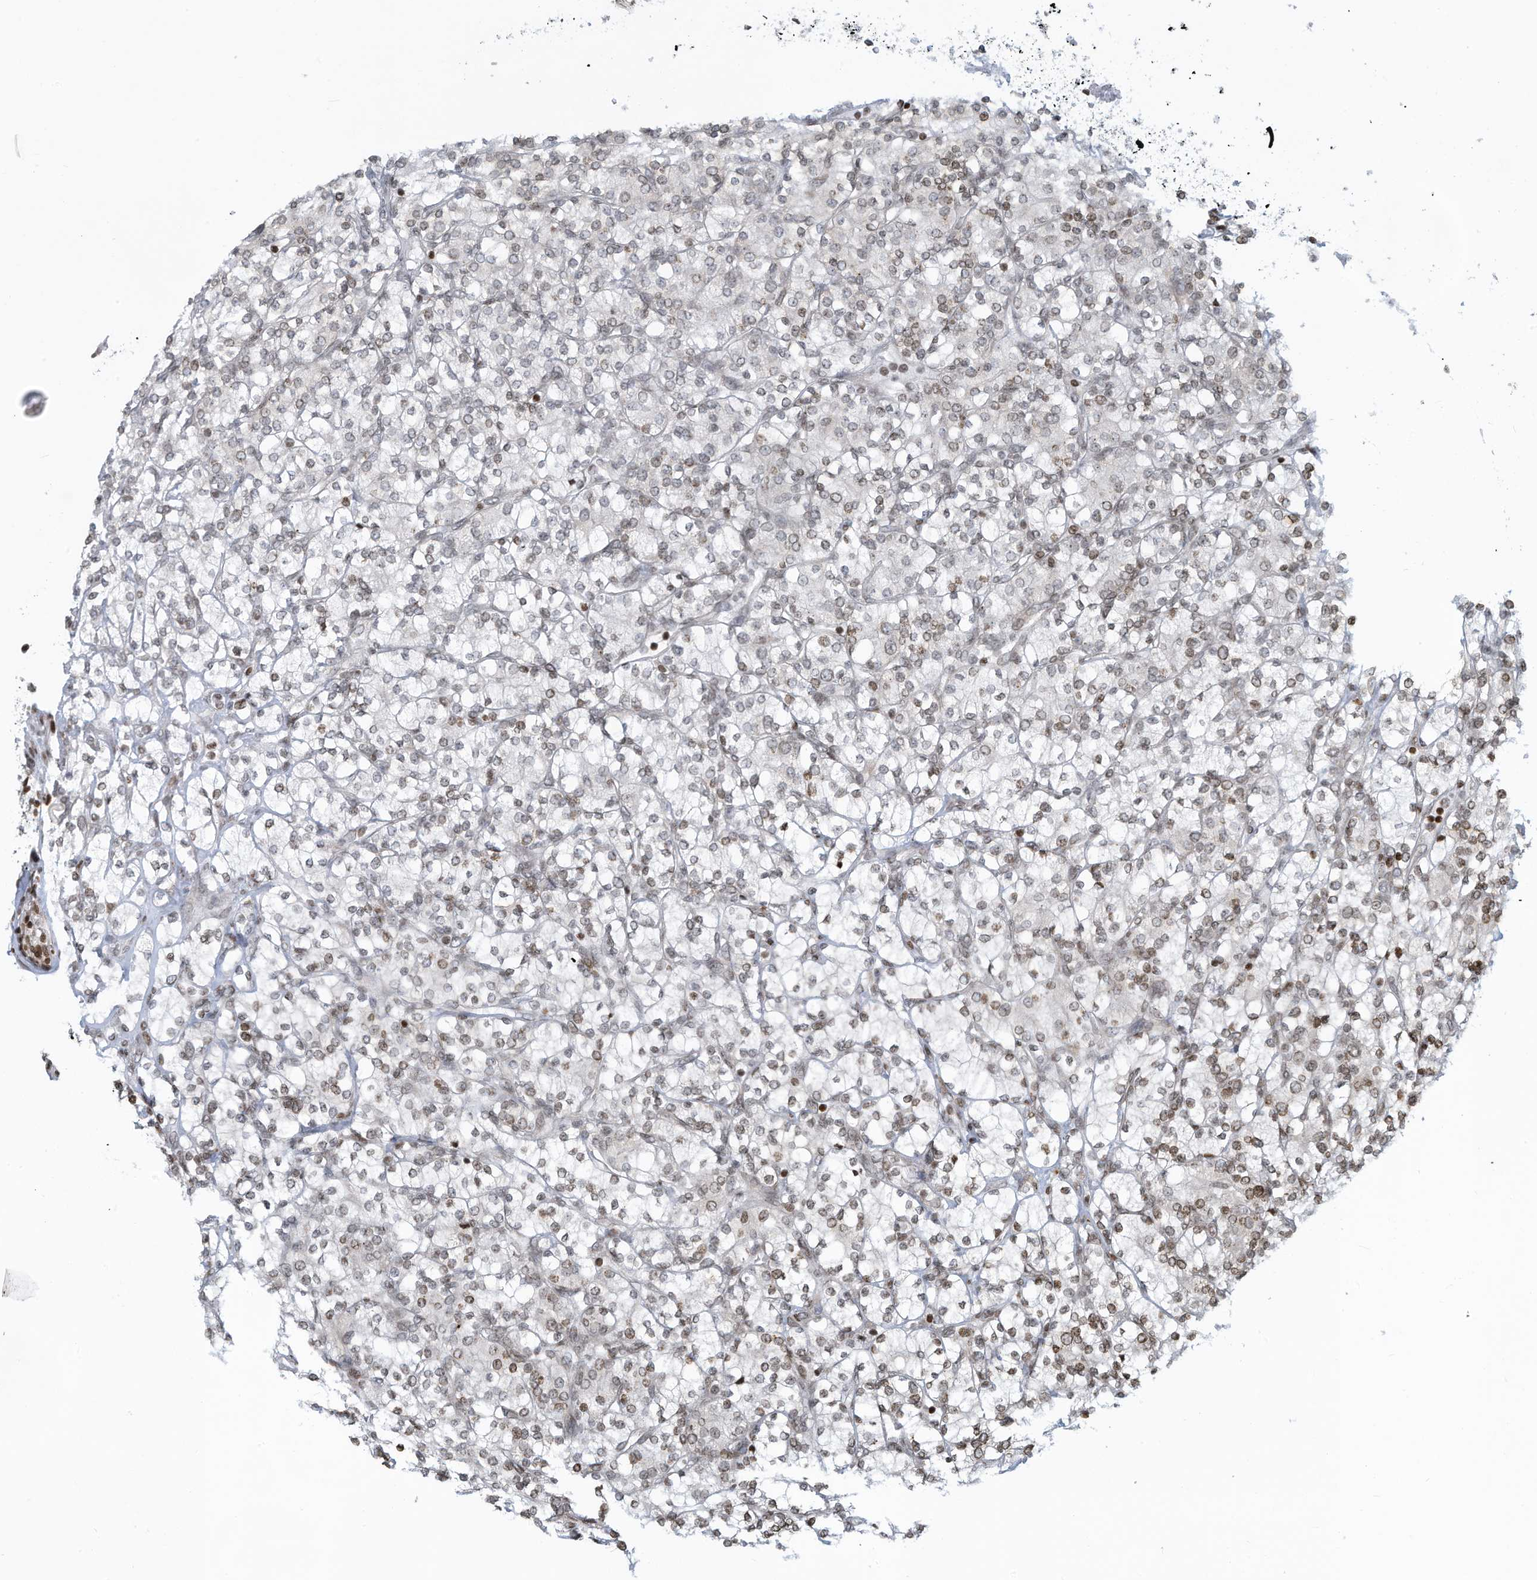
{"staining": {"intensity": "moderate", "quantity": "25%-75%", "location": "nuclear"}, "tissue": "renal cancer", "cell_type": "Tumor cells", "image_type": "cancer", "snomed": [{"axis": "morphology", "description": "Adenocarcinoma, NOS"}, {"axis": "topography", "description": "Kidney"}], "caption": "Moderate nuclear positivity for a protein is seen in approximately 25%-75% of tumor cells of renal cancer (adenocarcinoma) using immunohistochemistry (IHC).", "gene": "ADI1", "patient": {"sex": "male", "age": 77}}